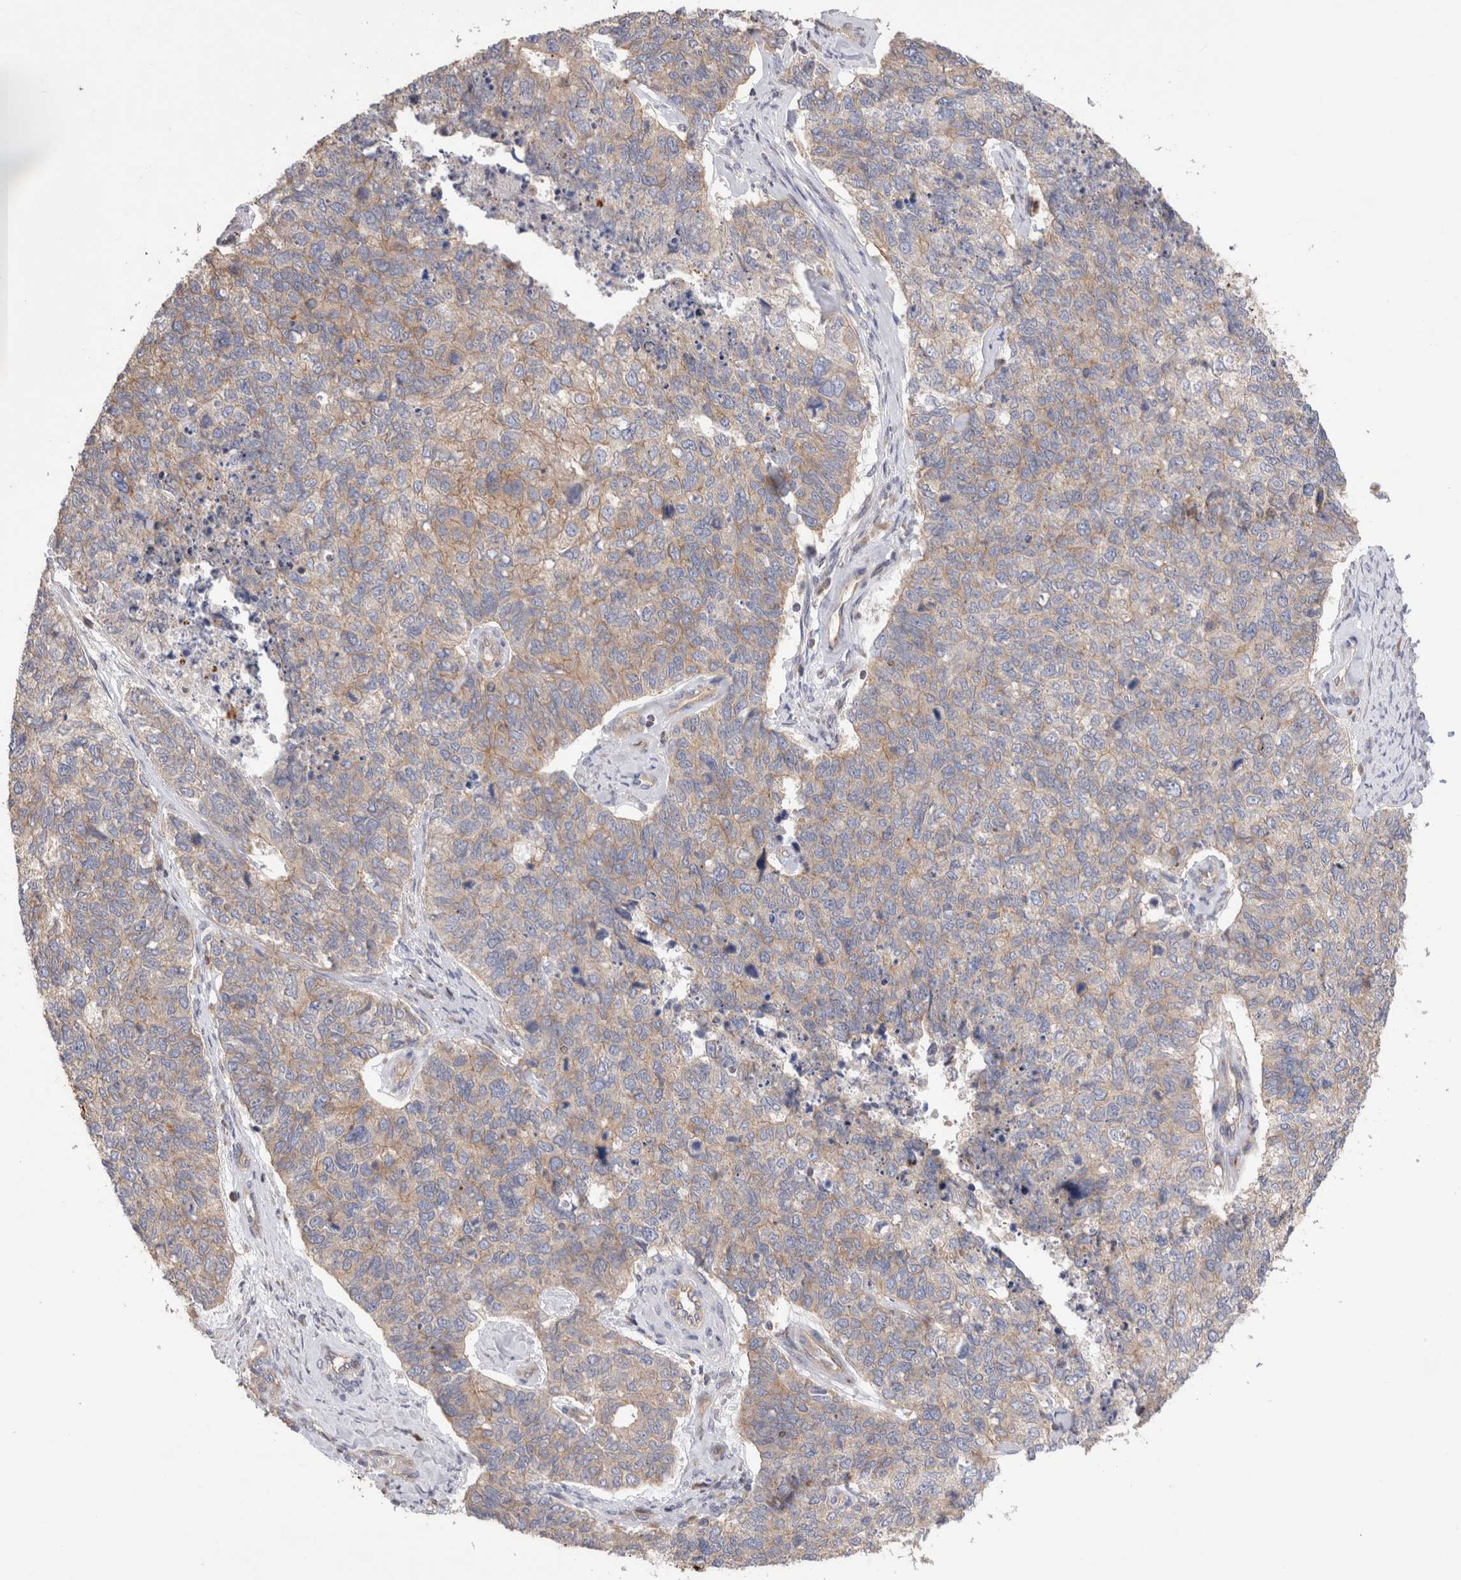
{"staining": {"intensity": "weak", "quantity": "<25%", "location": "cytoplasmic/membranous"}, "tissue": "cervical cancer", "cell_type": "Tumor cells", "image_type": "cancer", "snomed": [{"axis": "morphology", "description": "Squamous cell carcinoma, NOS"}, {"axis": "topography", "description": "Cervix"}], "caption": "This is a histopathology image of immunohistochemistry staining of cervical squamous cell carcinoma, which shows no expression in tumor cells.", "gene": "NXT2", "patient": {"sex": "female", "age": 63}}